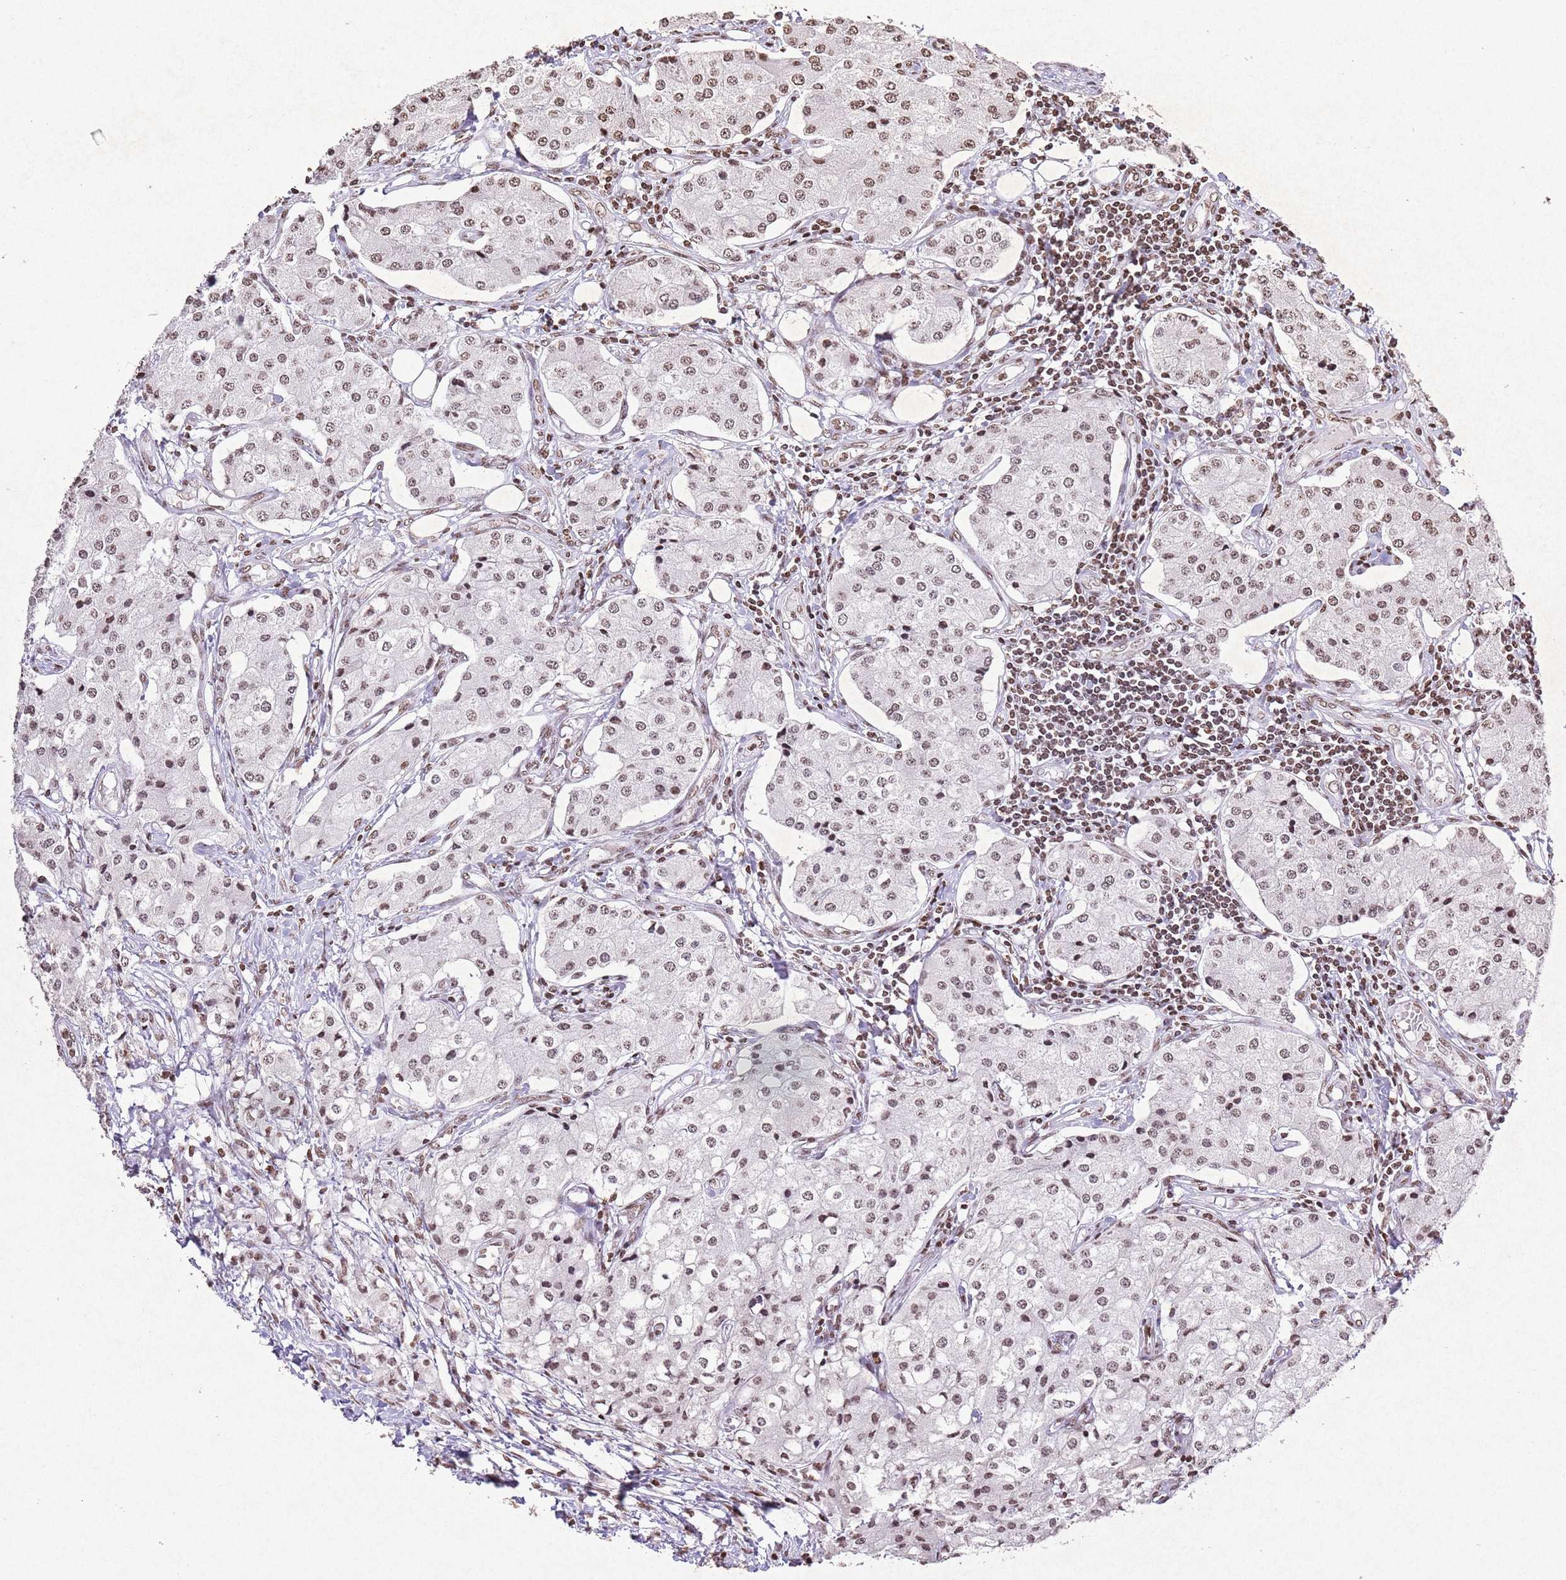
{"staining": {"intensity": "moderate", "quantity": ">75%", "location": "nuclear"}, "tissue": "carcinoid", "cell_type": "Tumor cells", "image_type": "cancer", "snomed": [{"axis": "morphology", "description": "Carcinoid, malignant, NOS"}, {"axis": "topography", "description": "Colon"}], "caption": "Protein expression analysis of human malignant carcinoid reveals moderate nuclear expression in about >75% of tumor cells.", "gene": "BMAL1", "patient": {"sex": "female", "age": 52}}